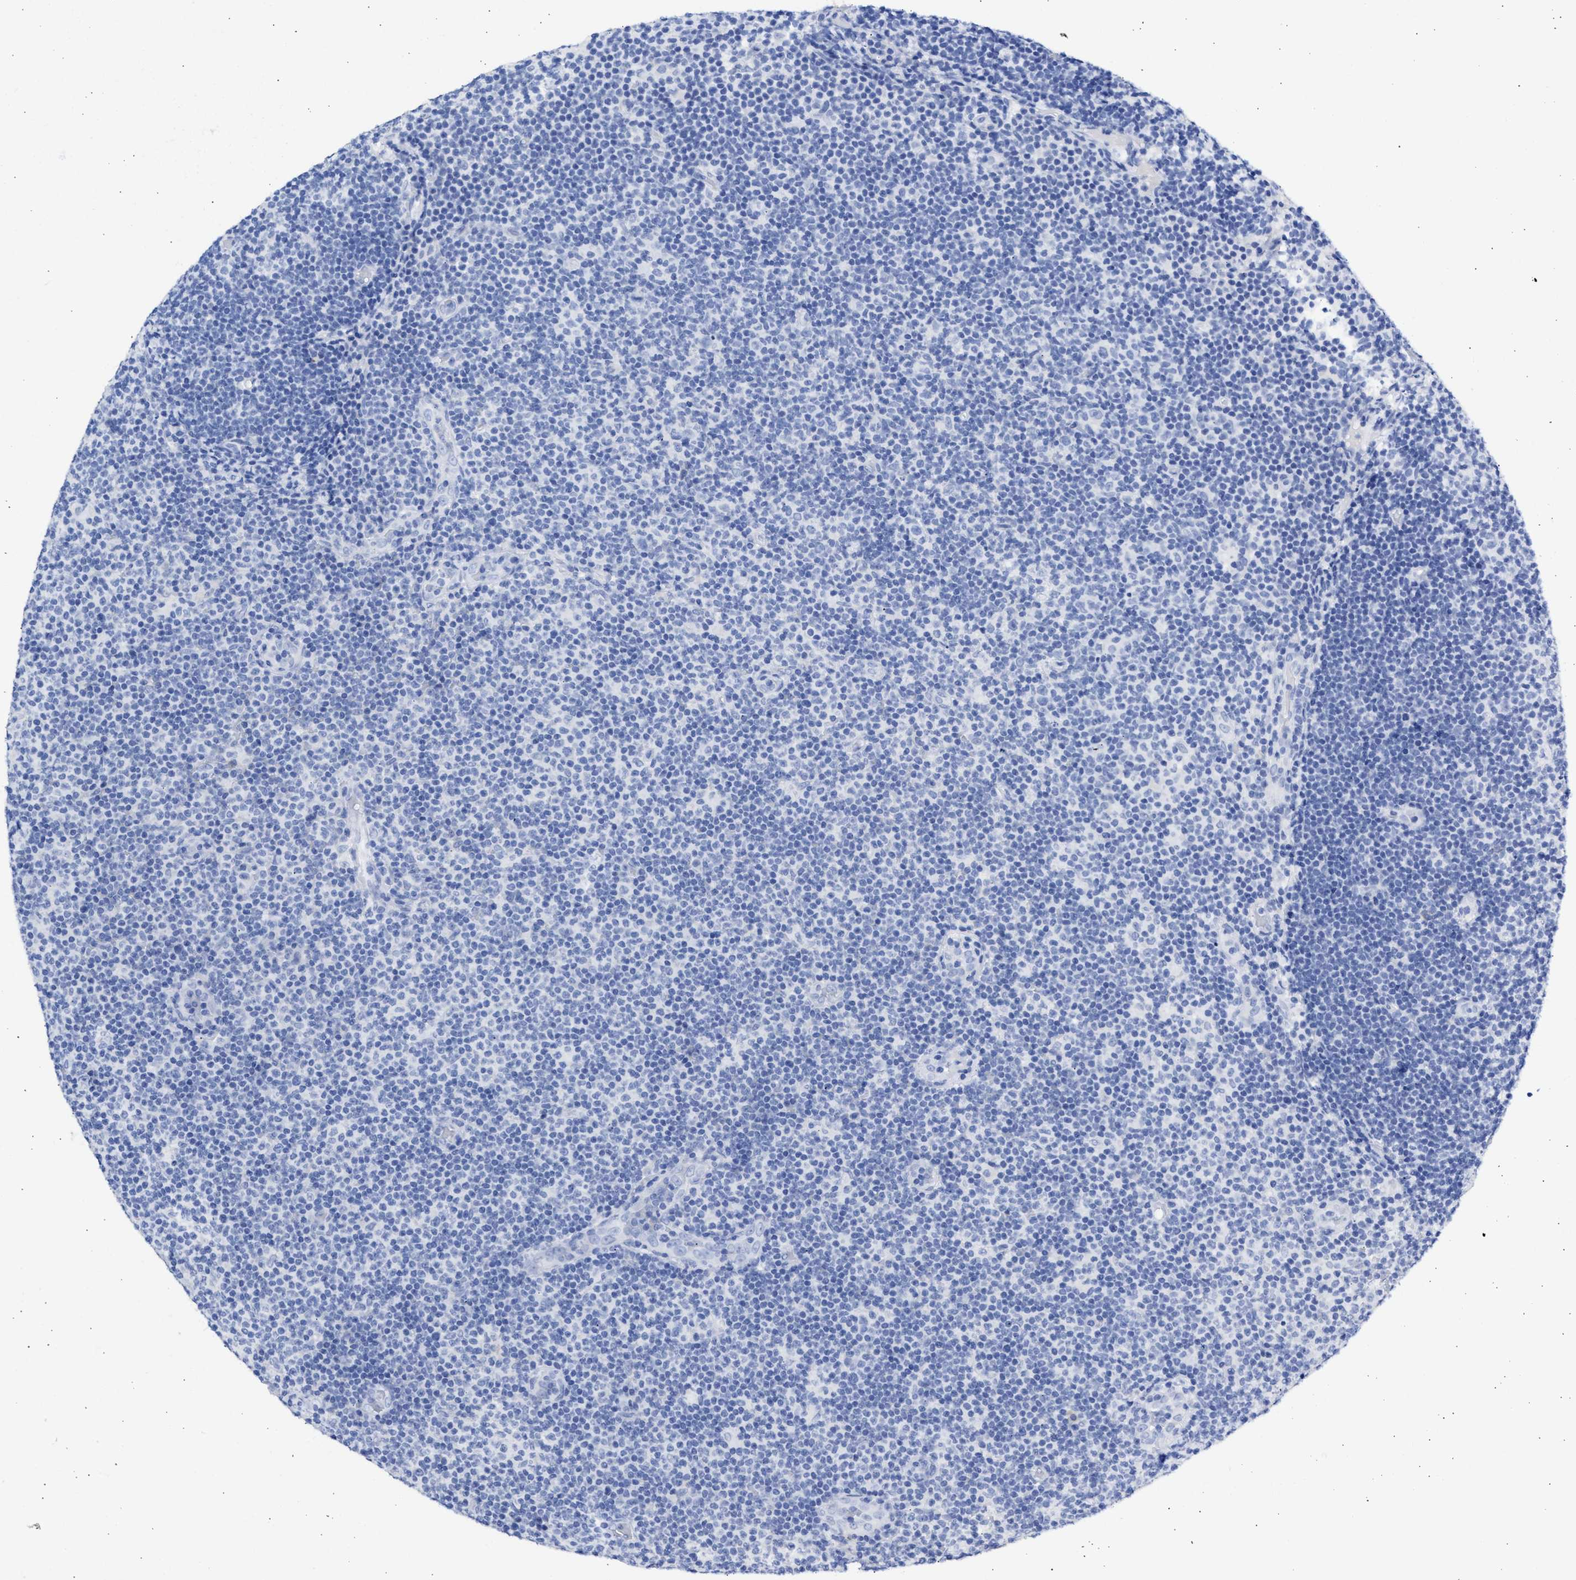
{"staining": {"intensity": "negative", "quantity": "none", "location": "none"}, "tissue": "lymphoma", "cell_type": "Tumor cells", "image_type": "cancer", "snomed": [{"axis": "morphology", "description": "Malignant lymphoma, non-Hodgkin's type, Low grade"}, {"axis": "topography", "description": "Lymph node"}], "caption": "DAB (3,3'-diaminobenzidine) immunohistochemical staining of low-grade malignant lymphoma, non-Hodgkin's type reveals no significant positivity in tumor cells.", "gene": "NCAM1", "patient": {"sex": "male", "age": 83}}